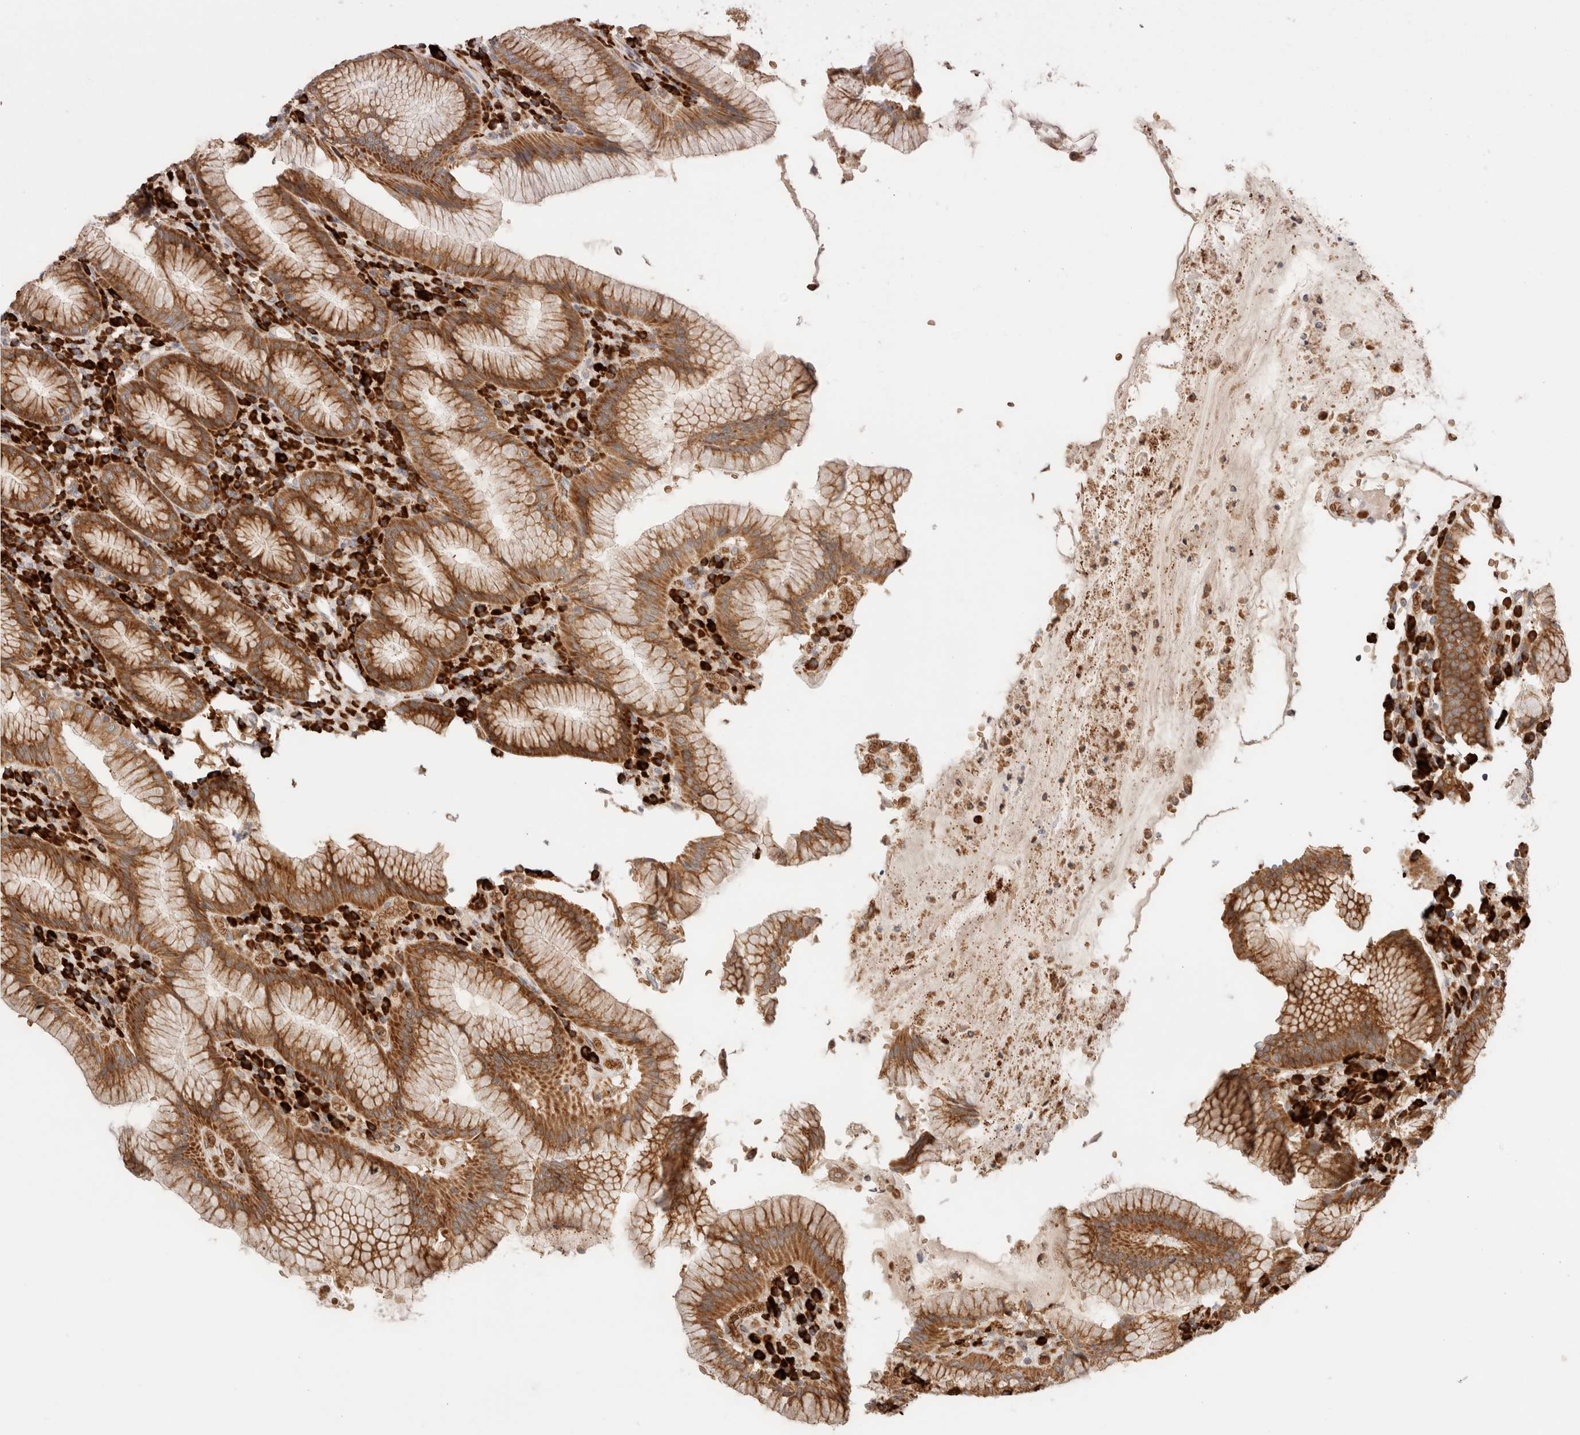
{"staining": {"intensity": "strong", "quantity": ">75%", "location": "cytoplasmic/membranous"}, "tissue": "stomach", "cell_type": "Glandular cells", "image_type": "normal", "snomed": [{"axis": "morphology", "description": "Normal tissue, NOS"}, {"axis": "topography", "description": "Stomach"}], "caption": "IHC of unremarkable human stomach displays high levels of strong cytoplasmic/membranous expression in approximately >75% of glandular cells. The staining is performed using DAB brown chromogen to label protein expression. The nuclei are counter-stained blue using hematoxylin.", "gene": "UTS2B", "patient": {"sex": "male", "age": 55}}